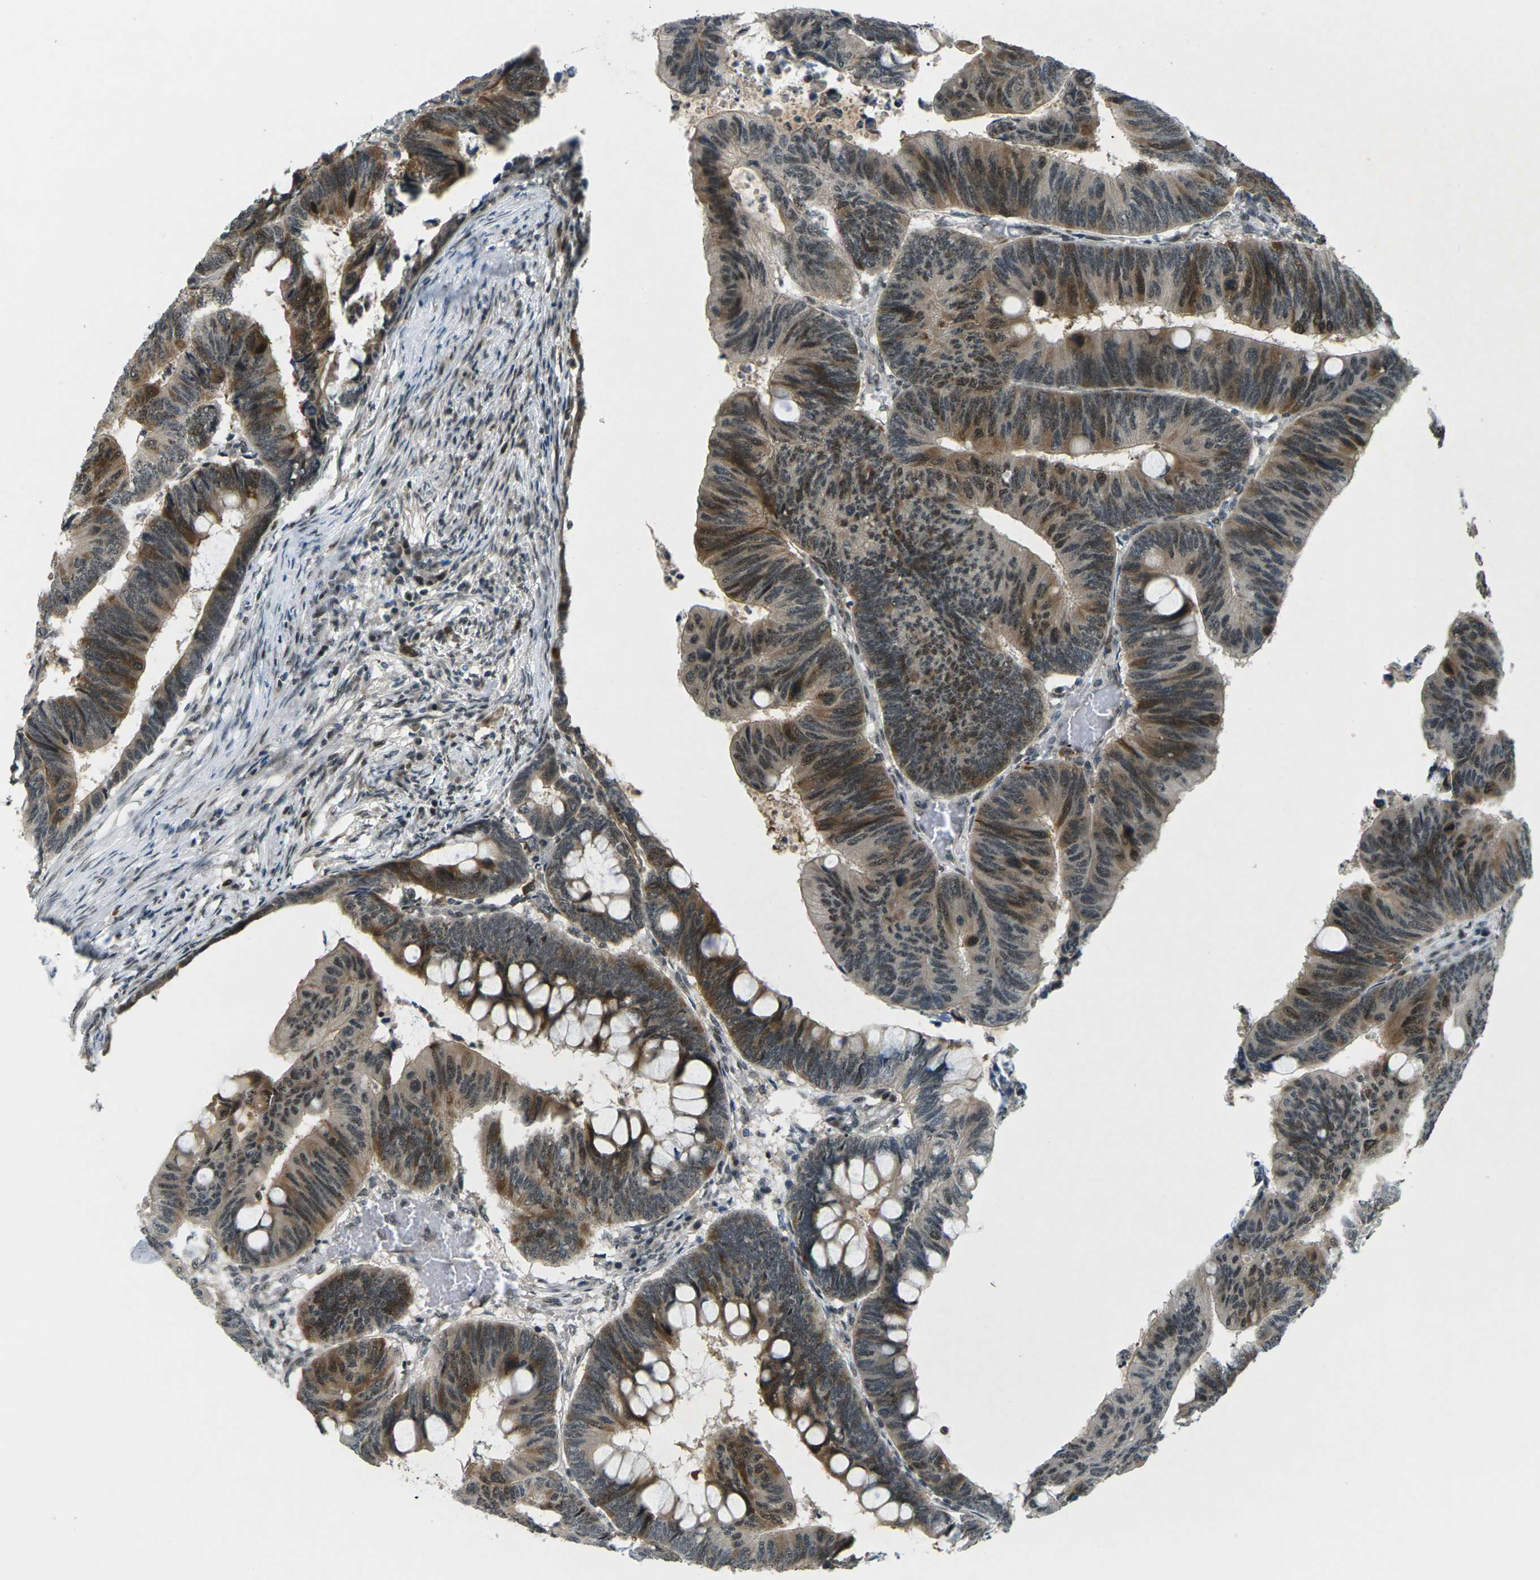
{"staining": {"intensity": "moderate", "quantity": ">75%", "location": "cytoplasmic/membranous"}, "tissue": "colorectal cancer", "cell_type": "Tumor cells", "image_type": "cancer", "snomed": [{"axis": "morphology", "description": "Normal tissue, NOS"}, {"axis": "morphology", "description": "Adenocarcinoma, NOS"}, {"axis": "topography", "description": "Rectum"}, {"axis": "topography", "description": "Peripheral nerve tissue"}], "caption": "Moderate cytoplasmic/membranous protein staining is identified in approximately >75% of tumor cells in colorectal cancer (adenocarcinoma). (brown staining indicates protein expression, while blue staining denotes nuclei).", "gene": "UBE2S", "patient": {"sex": "male", "age": 92}}